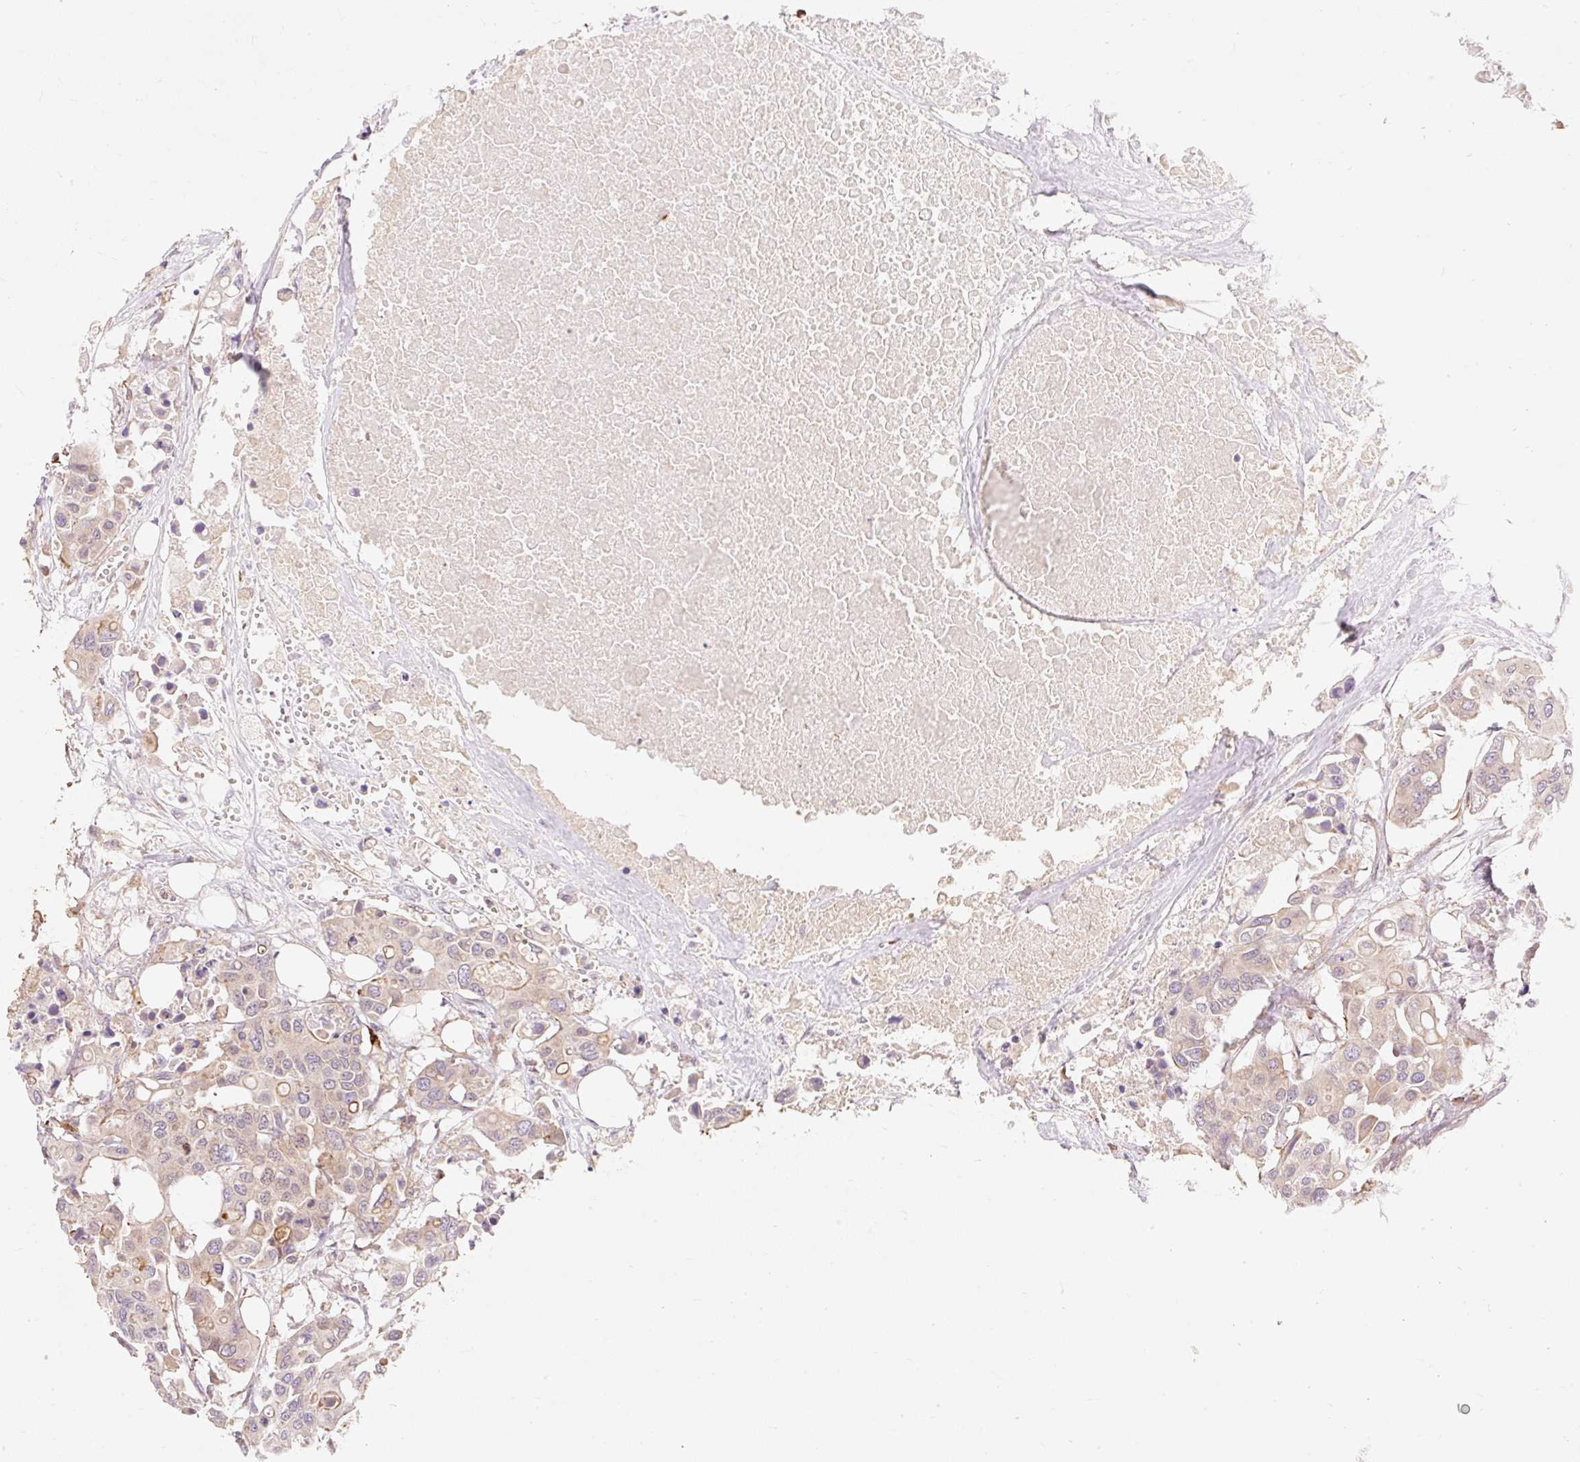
{"staining": {"intensity": "weak", "quantity": "25%-75%", "location": "cytoplasmic/membranous"}, "tissue": "colorectal cancer", "cell_type": "Tumor cells", "image_type": "cancer", "snomed": [{"axis": "morphology", "description": "Adenocarcinoma, NOS"}, {"axis": "topography", "description": "Colon"}], "caption": "High-magnification brightfield microscopy of colorectal adenocarcinoma stained with DAB (3,3'-diaminobenzidine) (brown) and counterstained with hematoxylin (blue). tumor cells exhibit weak cytoplasmic/membranous expression is seen in approximately25%-75% of cells.", "gene": "EMC10", "patient": {"sex": "male", "age": 77}}